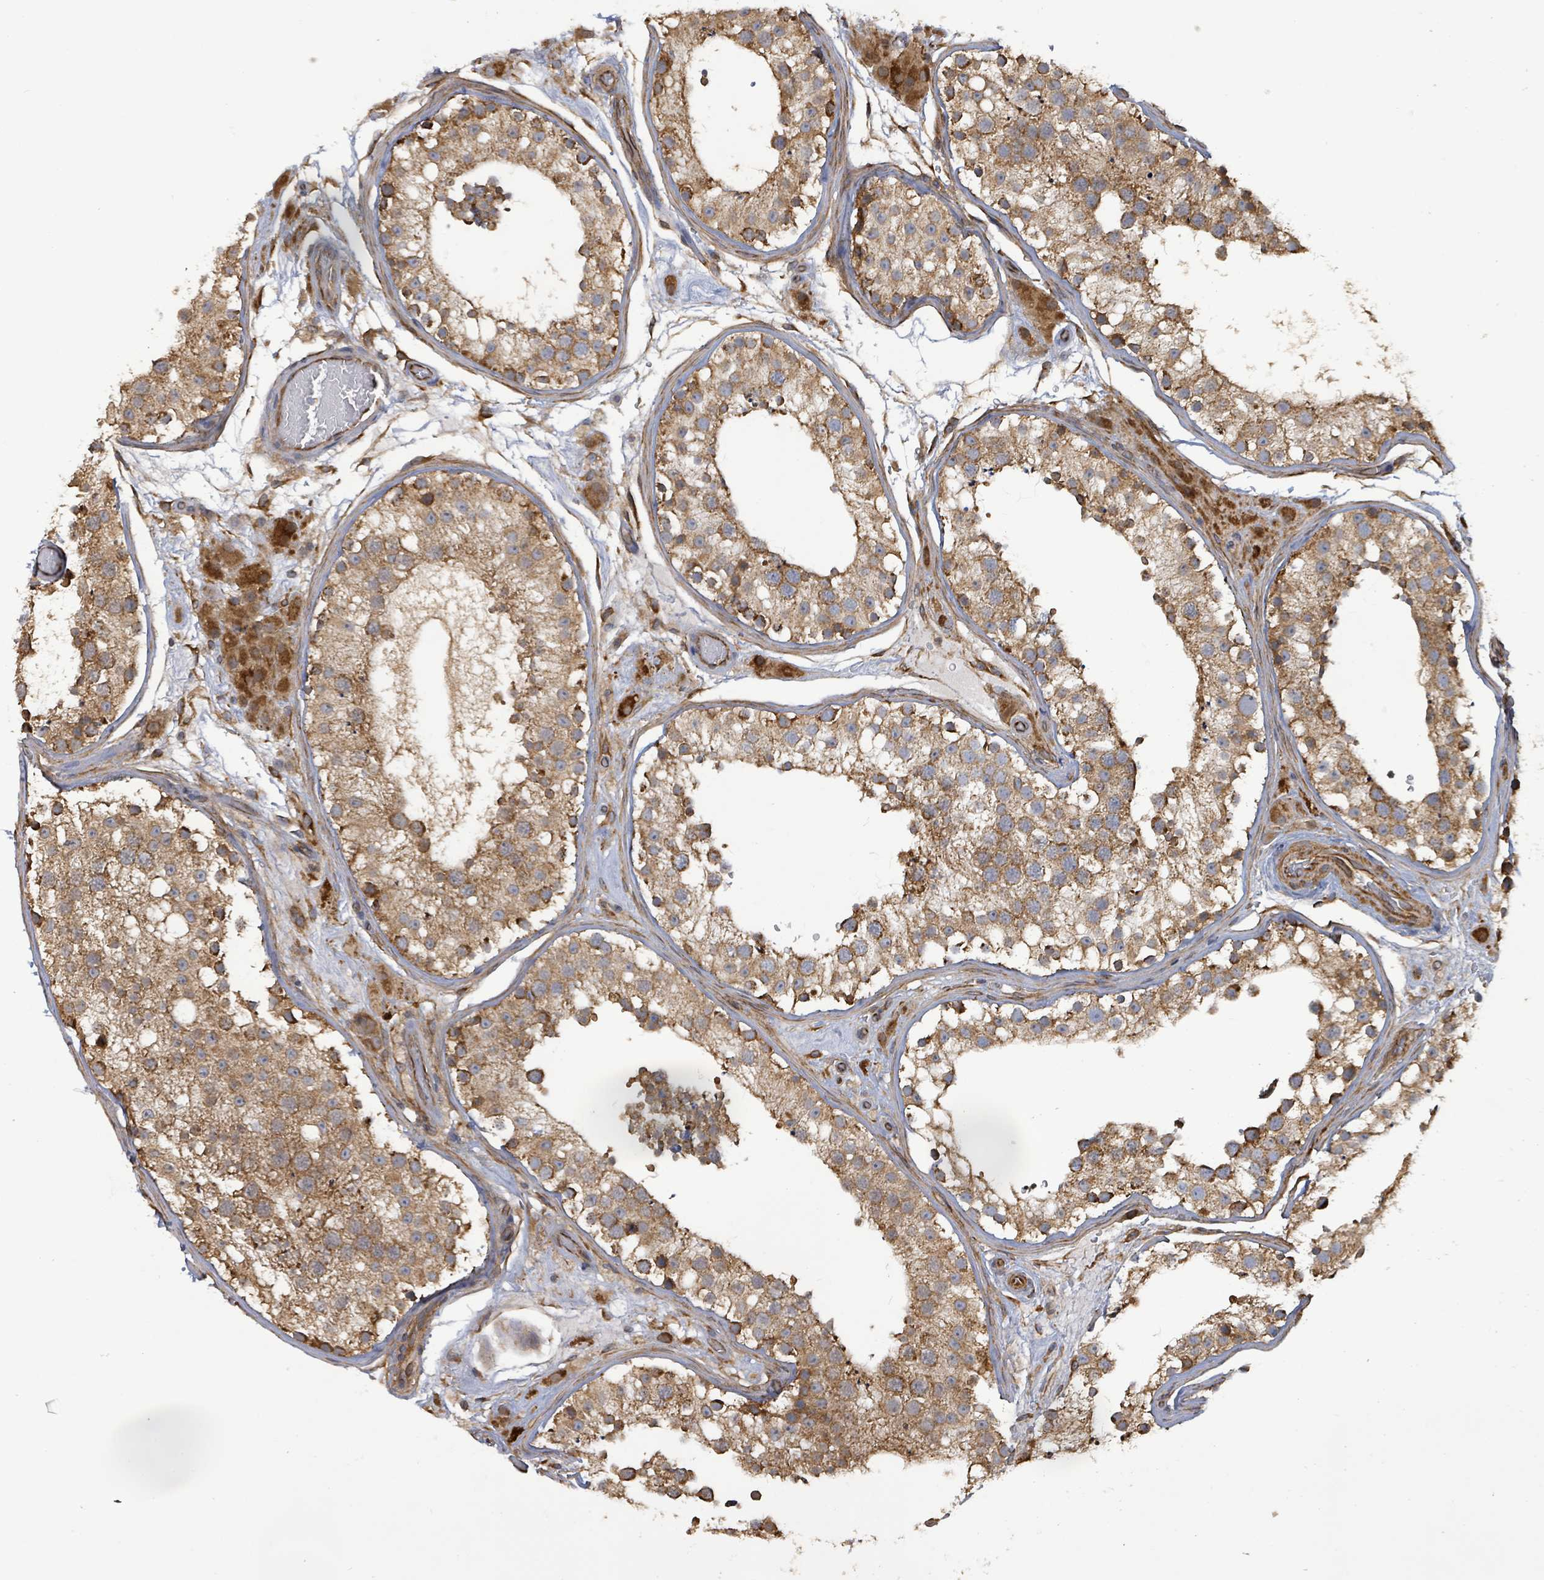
{"staining": {"intensity": "strong", "quantity": "25%-75%", "location": "cytoplasmic/membranous"}, "tissue": "testis", "cell_type": "Cells in seminiferous ducts", "image_type": "normal", "snomed": [{"axis": "morphology", "description": "Normal tissue, NOS"}, {"axis": "topography", "description": "Testis"}], "caption": "Testis stained for a protein reveals strong cytoplasmic/membranous positivity in cells in seminiferous ducts. (DAB = brown stain, brightfield microscopy at high magnification).", "gene": "KBTBD11", "patient": {"sex": "male", "age": 26}}